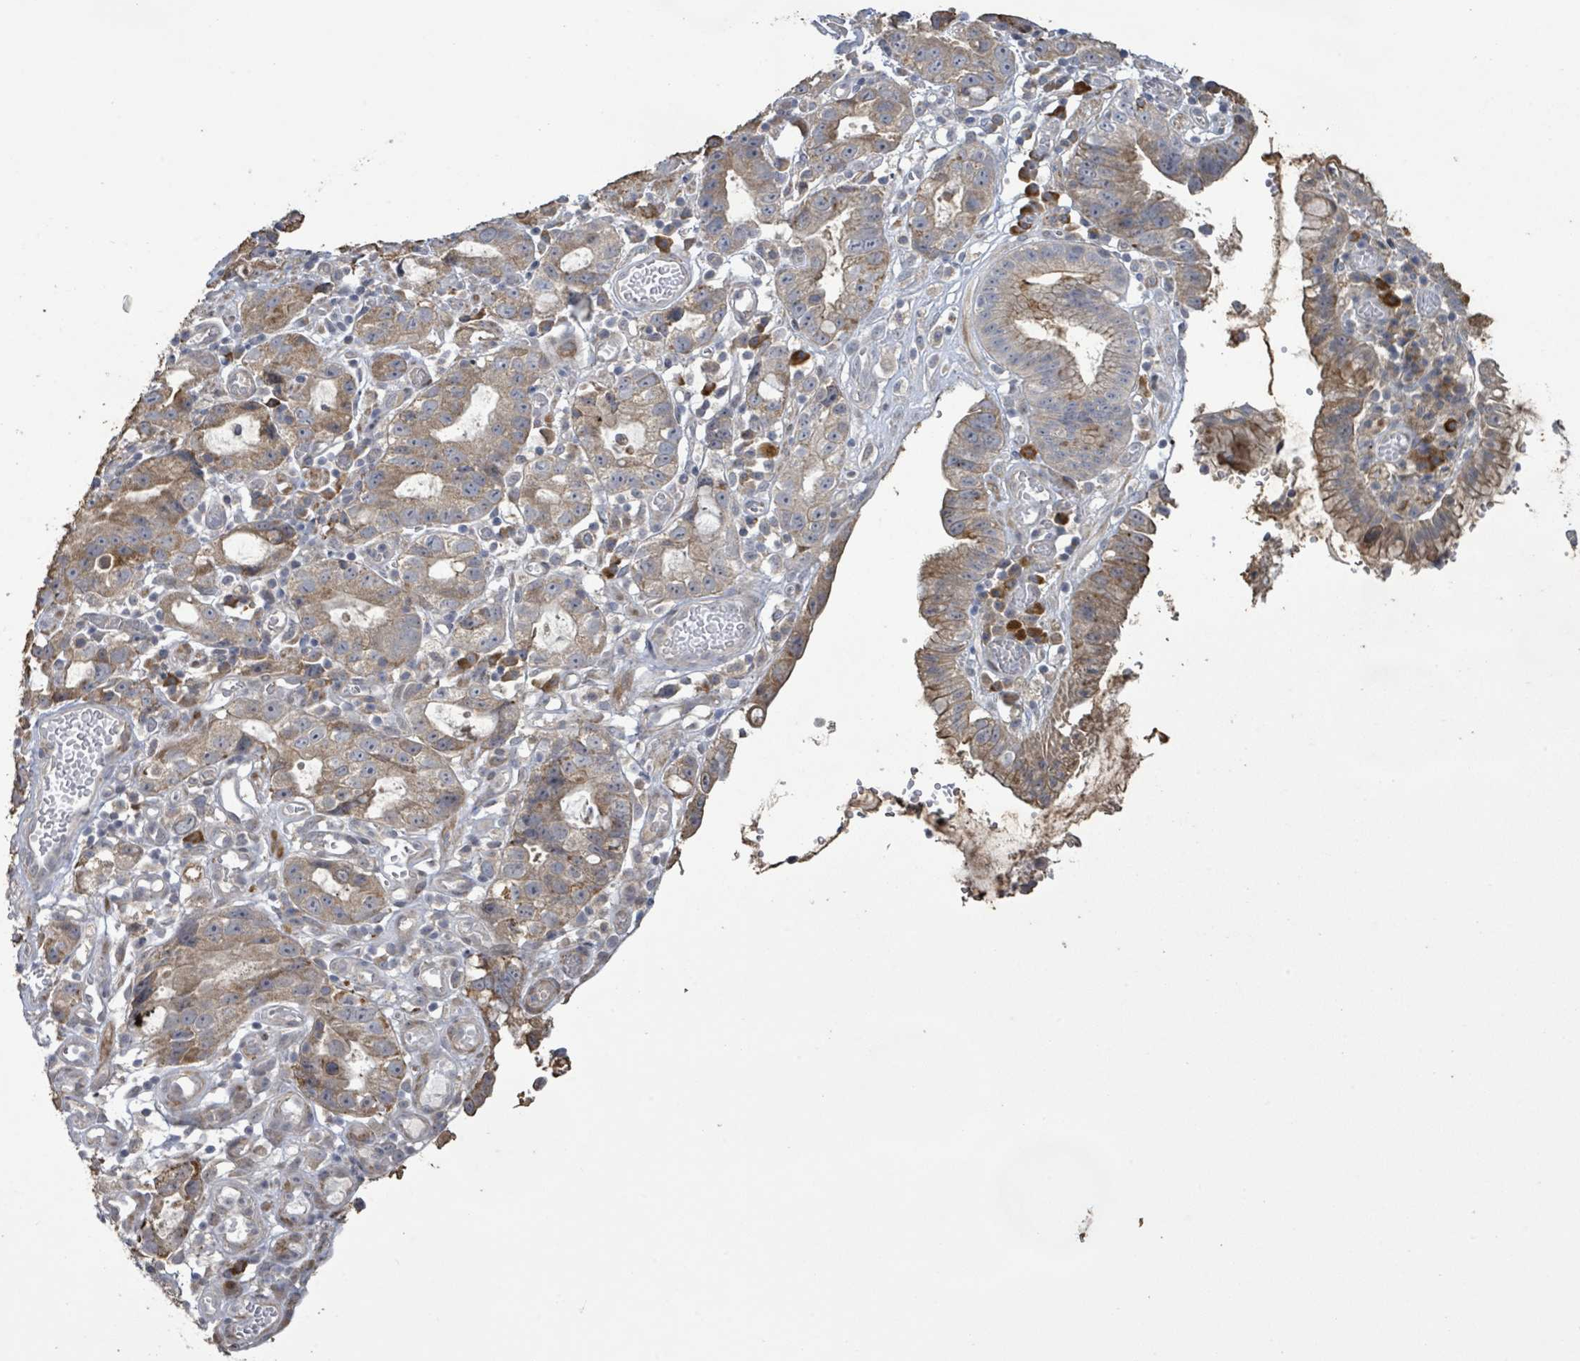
{"staining": {"intensity": "moderate", "quantity": "25%-75%", "location": "cytoplasmic/membranous"}, "tissue": "stomach cancer", "cell_type": "Tumor cells", "image_type": "cancer", "snomed": [{"axis": "morphology", "description": "Adenocarcinoma, NOS"}, {"axis": "topography", "description": "Stomach"}], "caption": "Stomach cancer stained for a protein (brown) reveals moderate cytoplasmic/membranous positive positivity in approximately 25%-75% of tumor cells.", "gene": "SLIT3", "patient": {"sex": "male", "age": 55}}